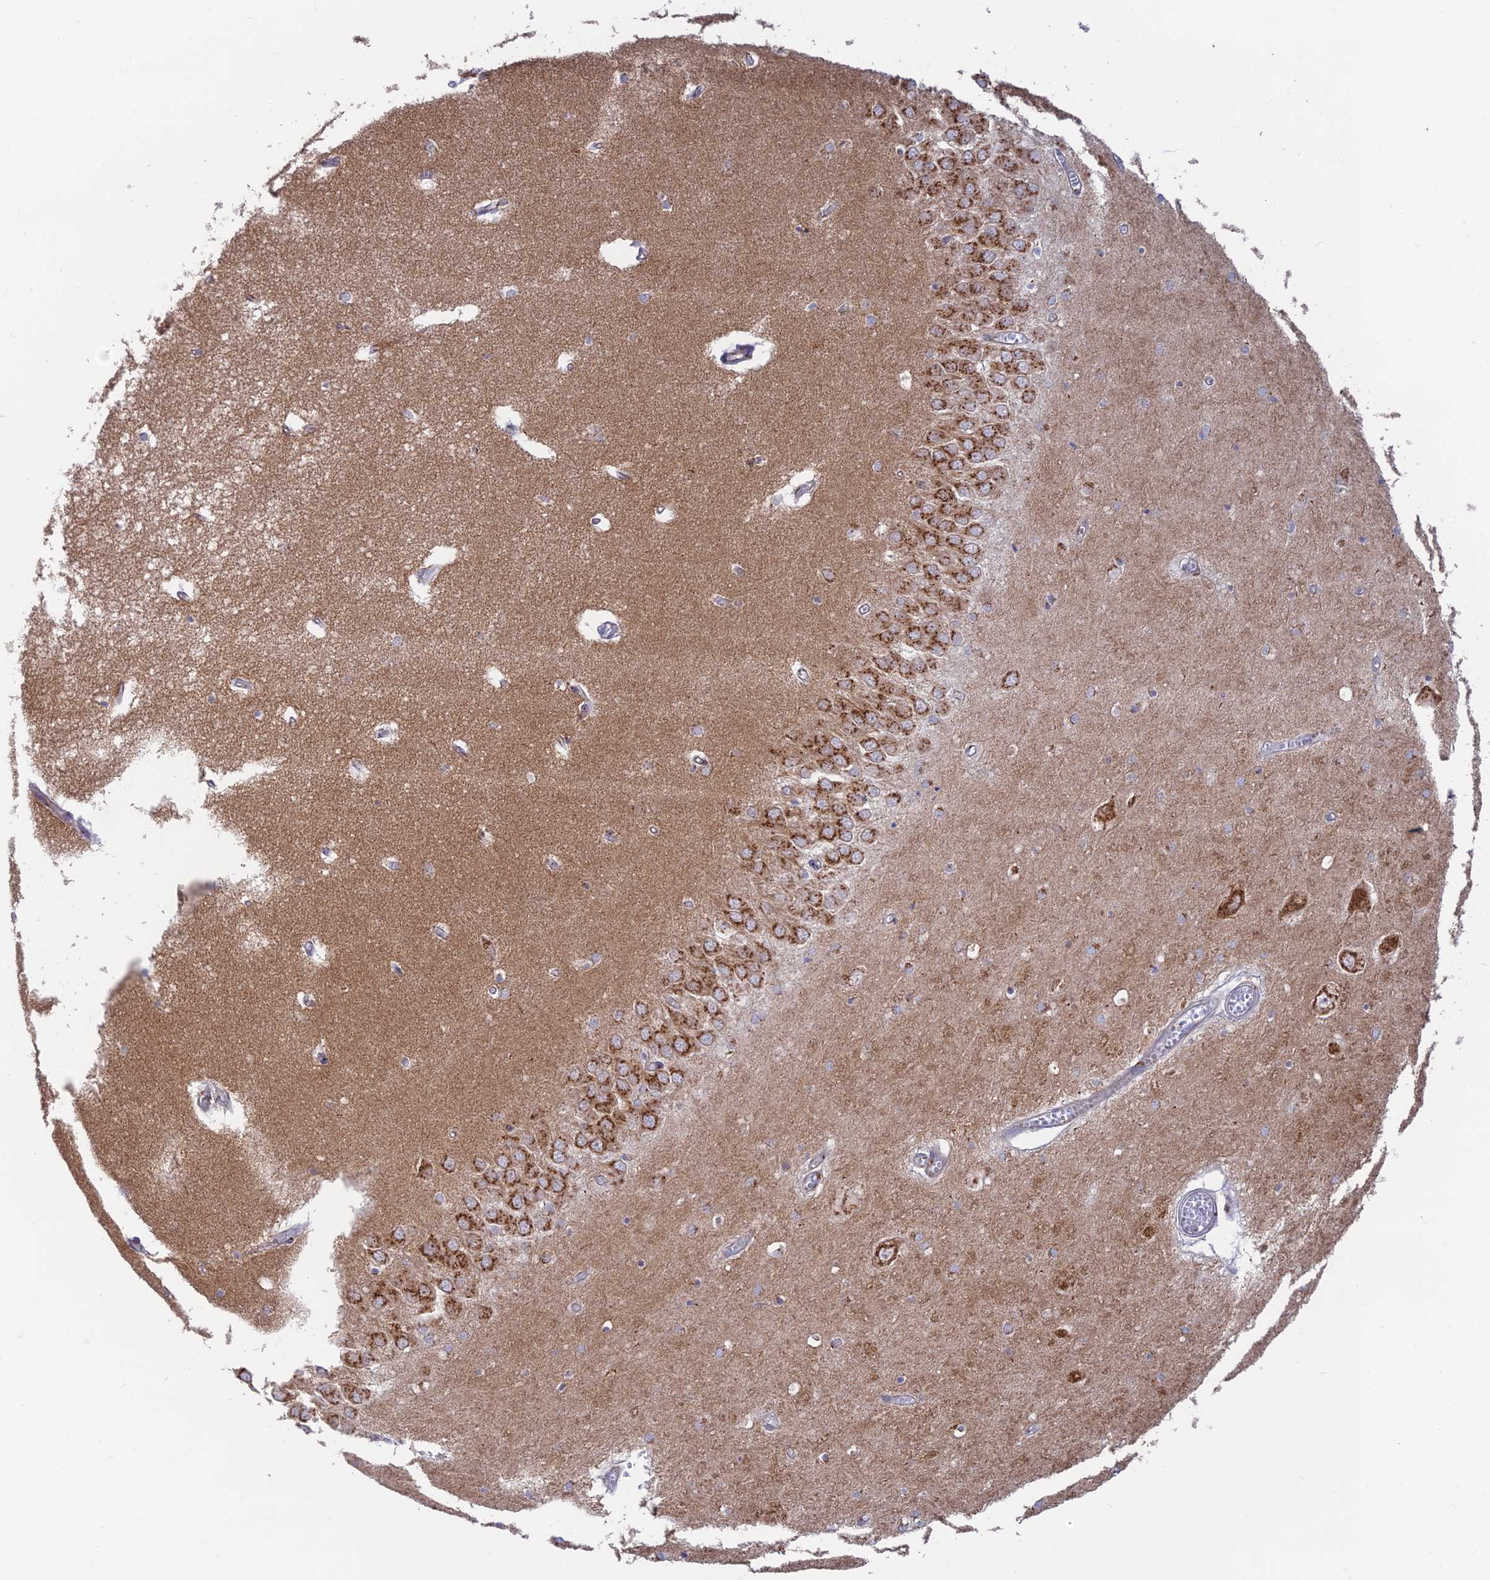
{"staining": {"intensity": "weak", "quantity": "<25%", "location": "cytoplasmic/membranous"}, "tissue": "hippocampus", "cell_type": "Glial cells", "image_type": "normal", "snomed": [{"axis": "morphology", "description": "Normal tissue, NOS"}, {"axis": "topography", "description": "Hippocampus"}], "caption": "IHC image of unremarkable hippocampus: hippocampus stained with DAB displays no significant protein staining in glial cells.", "gene": "GOLGA3", "patient": {"sex": "male", "age": 70}}